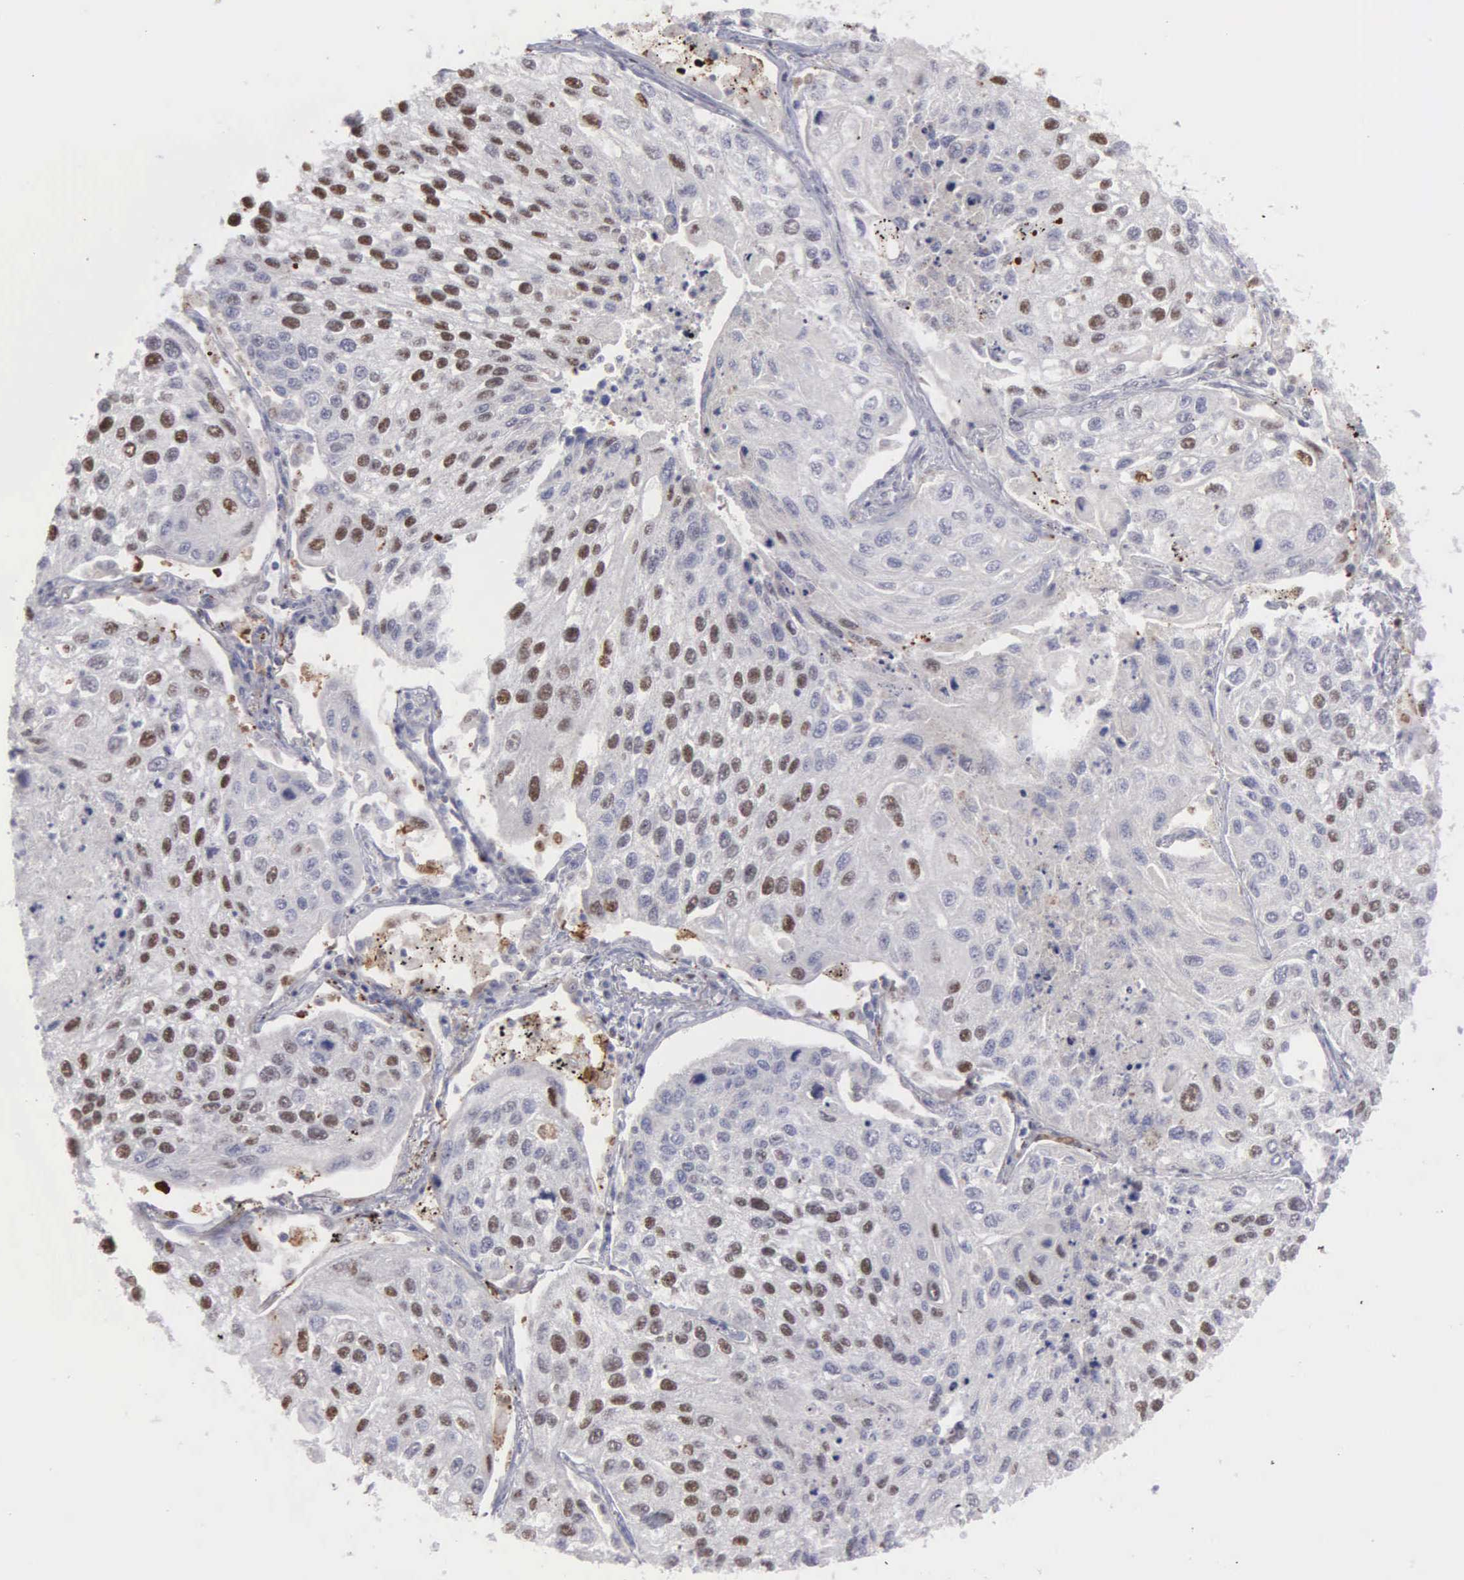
{"staining": {"intensity": "moderate", "quantity": ">75%", "location": "nuclear"}, "tissue": "lung cancer", "cell_type": "Tumor cells", "image_type": "cancer", "snomed": [{"axis": "morphology", "description": "Squamous cell carcinoma, NOS"}, {"axis": "topography", "description": "Lung"}], "caption": "Immunohistochemistry histopathology image of human lung cancer stained for a protein (brown), which displays medium levels of moderate nuclear staining in approximately >75% of tumor cells.", "gene": "KIAA0586", "patient": {"sex": "male", "age": 75}}